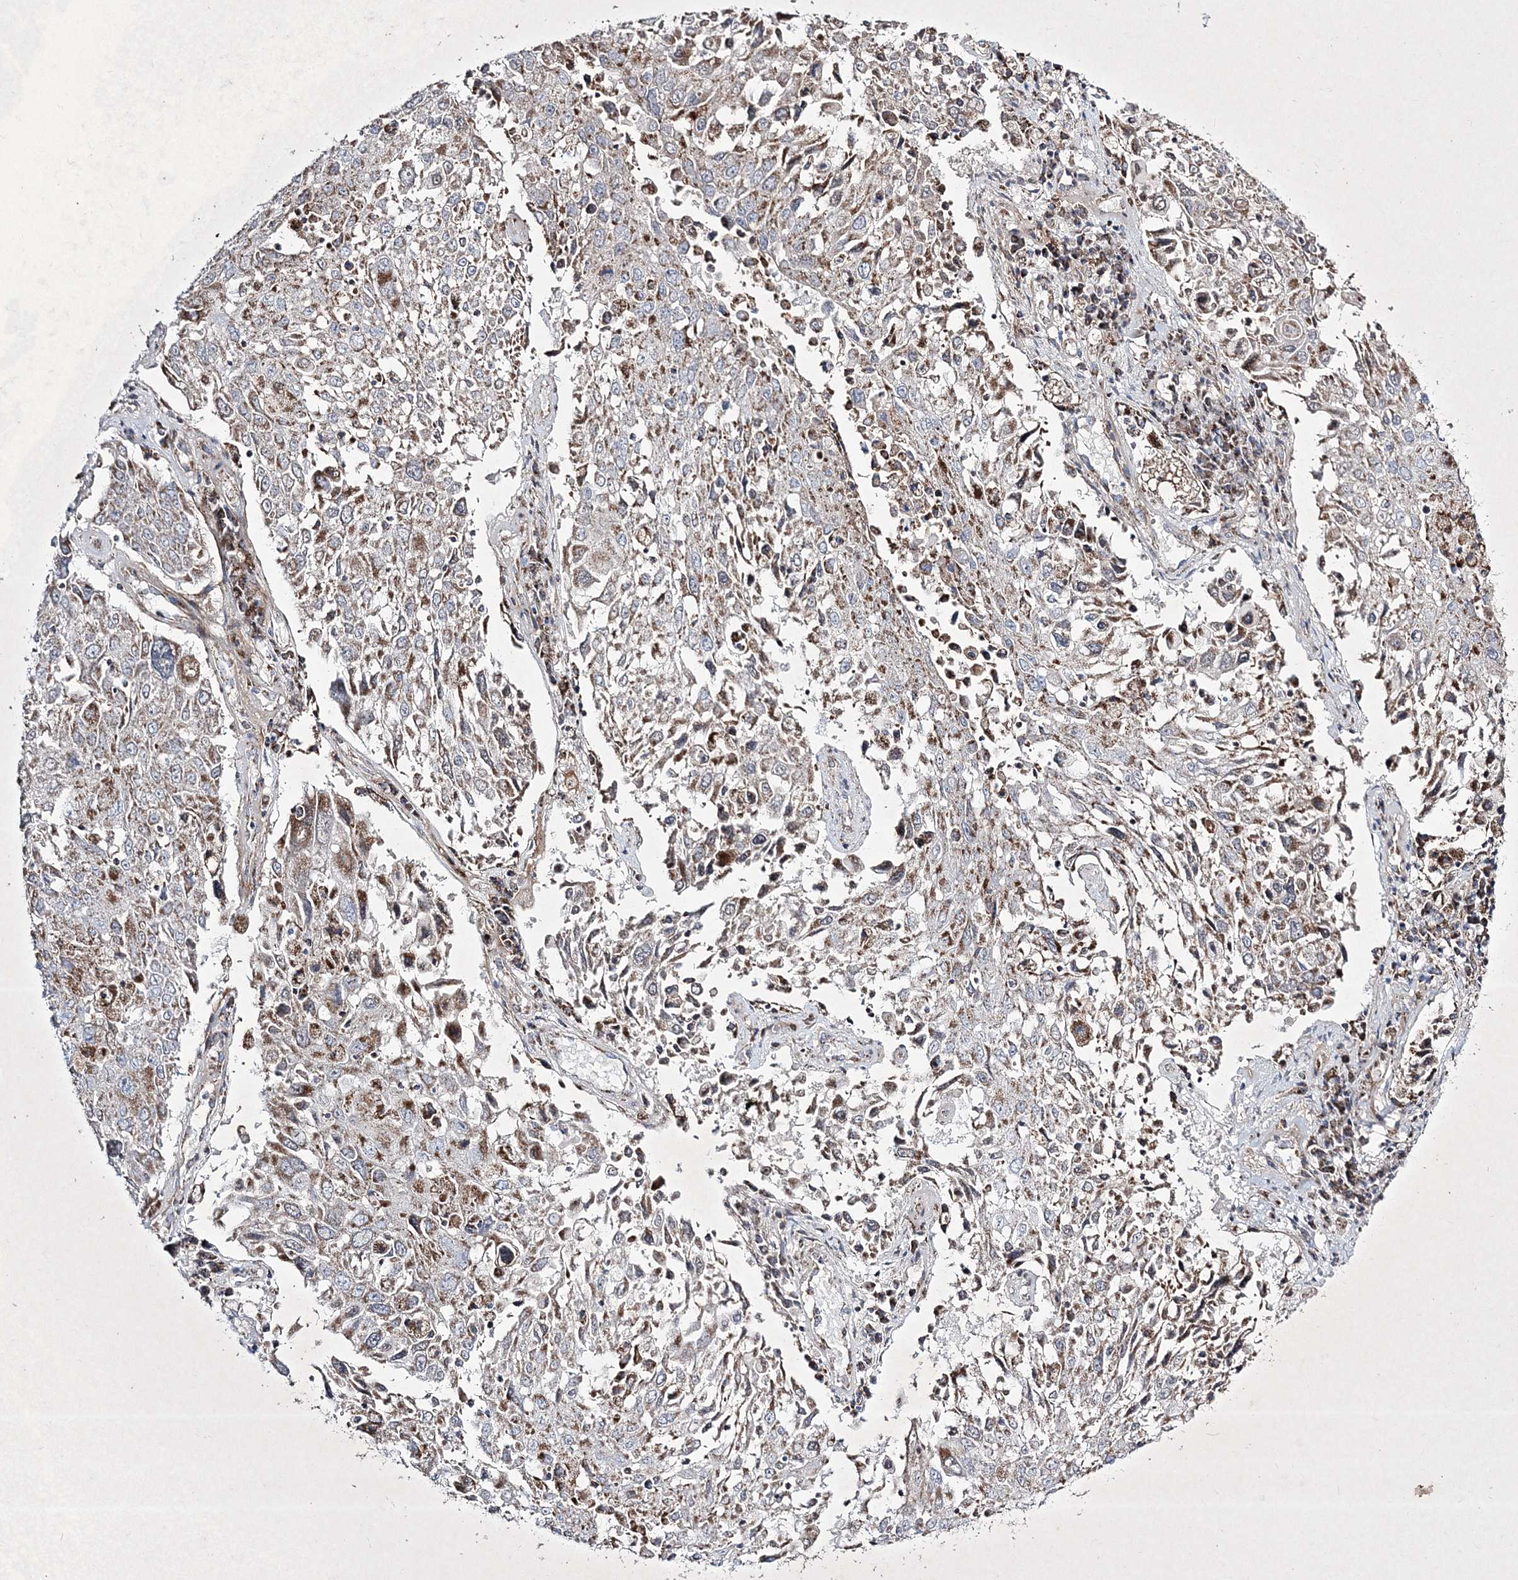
{"staining": {"intensity": "moderate", "quantity": "25%-75%", "location": "cytoplasmic/membranous"}, "tissue": "lung cancer", "cell_type": "Tumor cells", "image_type": "cancer", "snomed": [{"axis": "morphology", "description": "Squamous cell carcinoma, NOS"}, {"axis": "topography", "description": "Lung"}], "caption": "Protein expression analysis of human lung cancer reveals moderate cytoplasmic/membranous staining in approximately 25%-75% of tumor cells.", "gene": "RICTOR", "patient": {"sex": "male", "age": 65}}